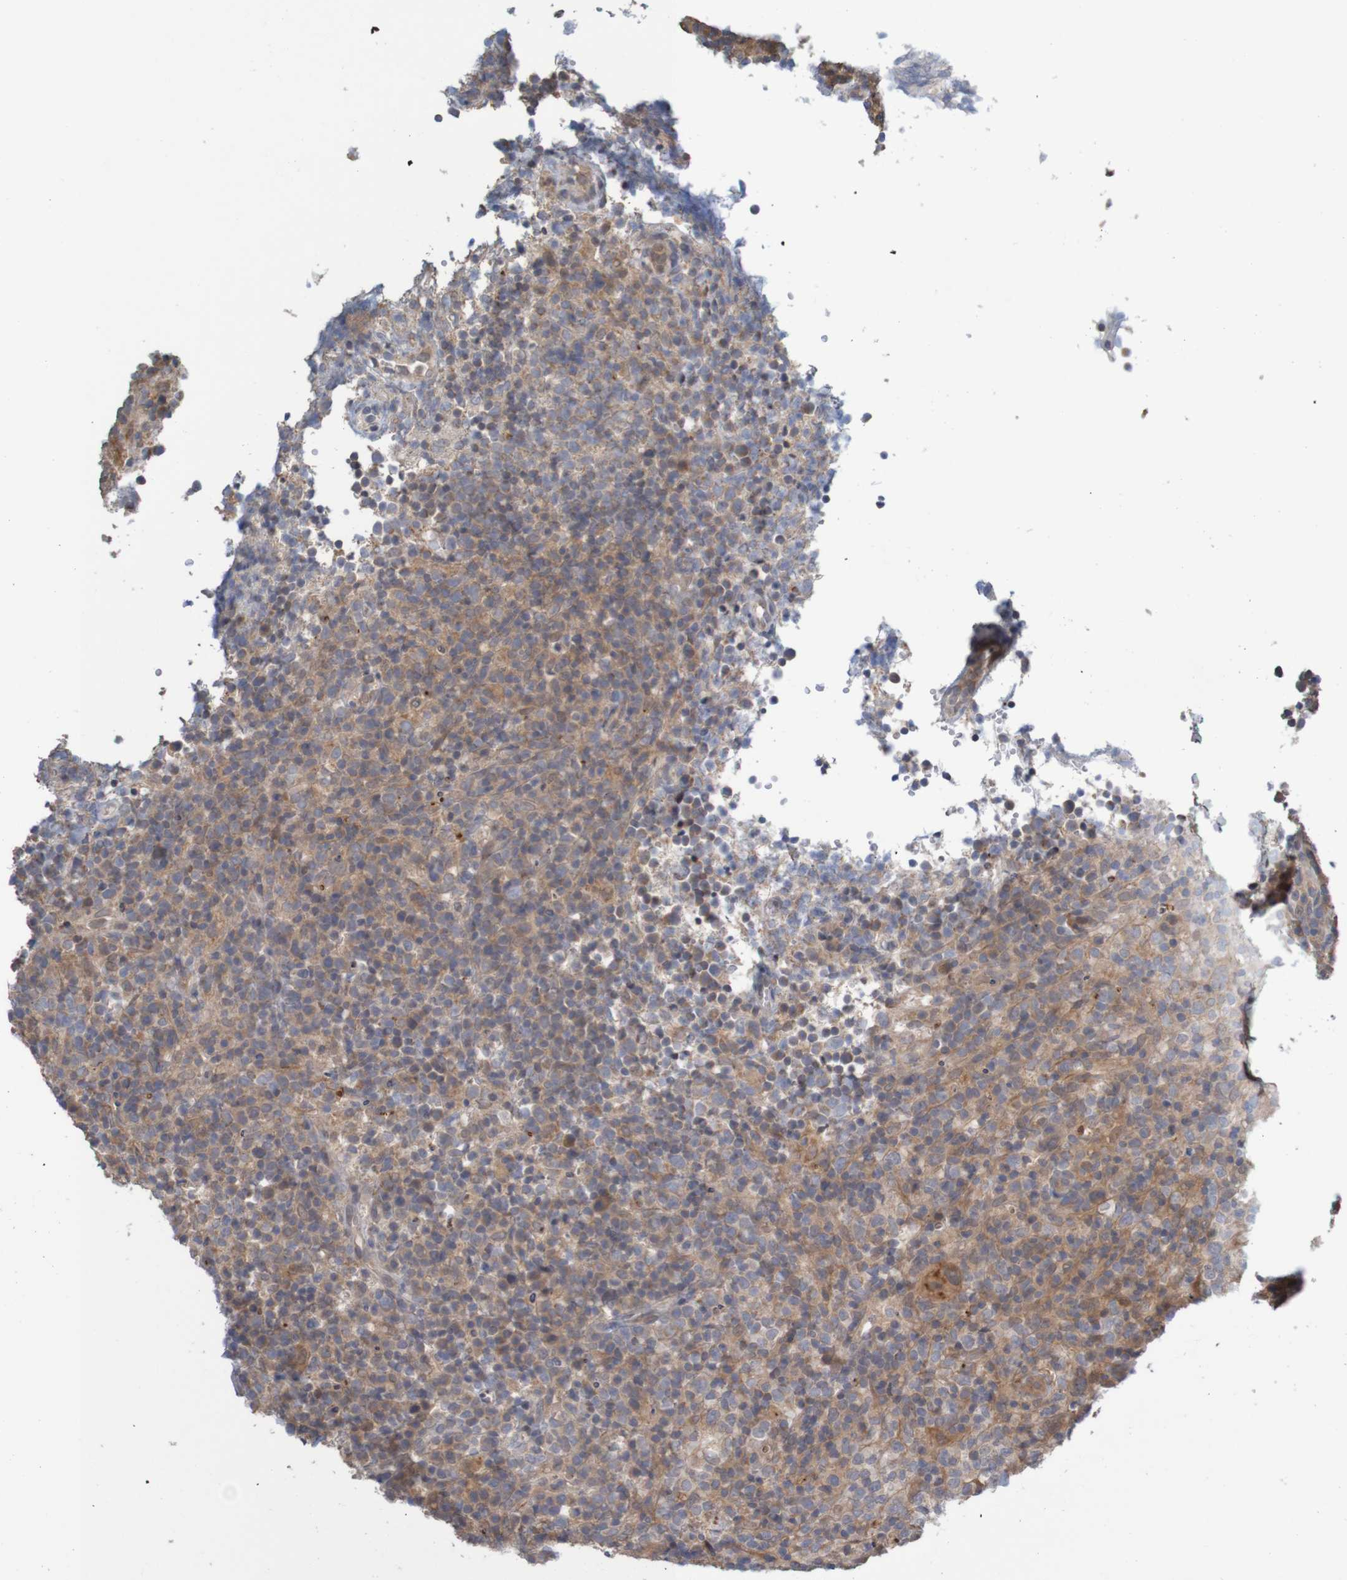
{"staining": {"intensity": "moderate", "quantity": "25%-75%", "location": "cytoplasmic/membranous"}, "tissue": "lymphoma", "cell_type": "Tumor cells", "image_type": "cancer", "snomed": [{"axis": "morphology", "description": "Malignant lymphoma, non-Hodgkin's type, High grade"}, {"axis": "topography", "description": "Lymph node"}], "caption": "IHC of lymphoma reveals medium levels of moderate cytoplasmic/membranous positivity in approximately 25%-75% of tumor cells.", "gene": "ANKK1", "patient": {"sex": "female", "age": 76}}